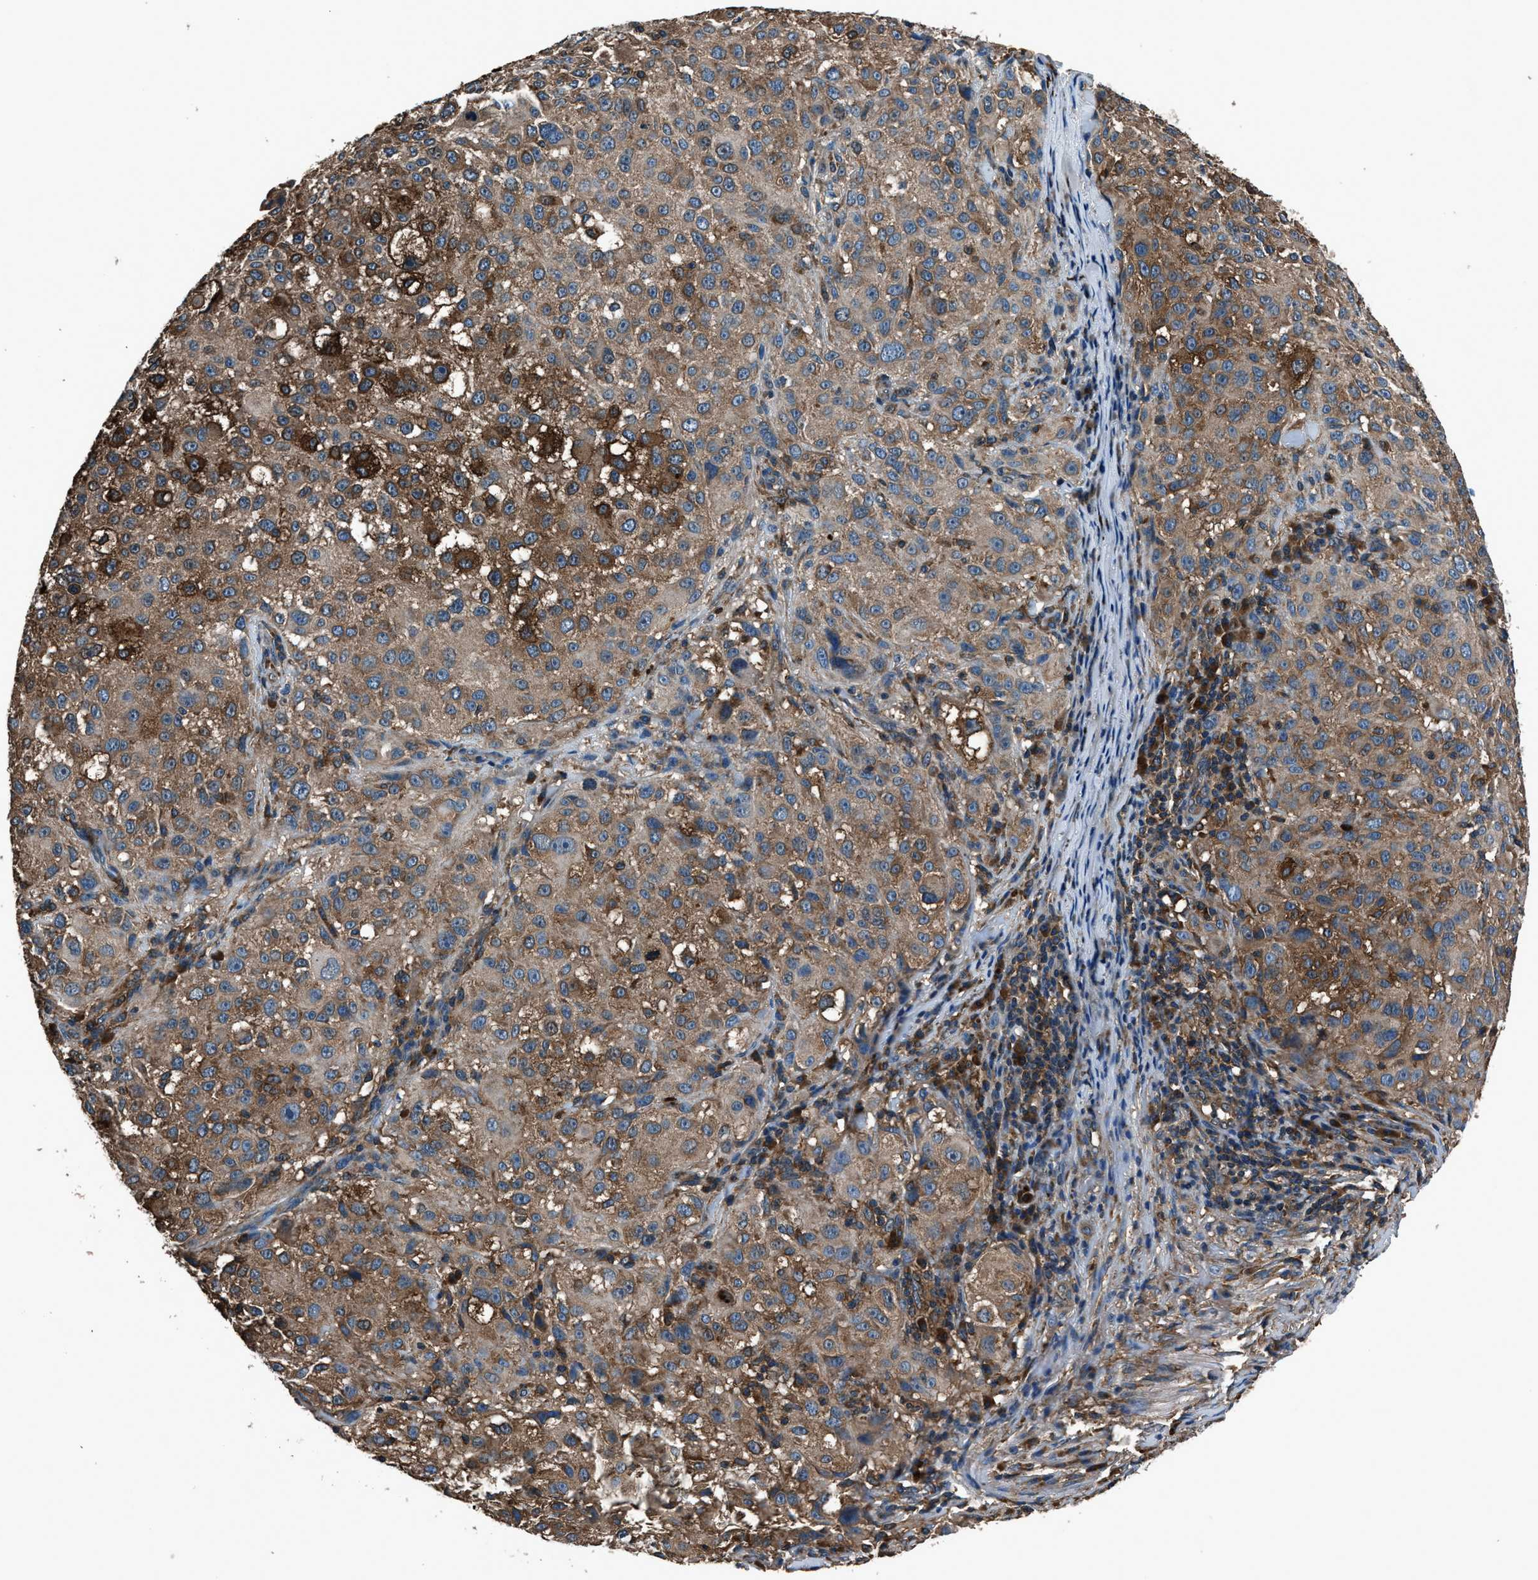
{"staining": {"intensity": "moderate", "quantity": ">75%", "location": "cytoplasmic/membranous"}, "tissue": "melanoma", "cell_type": "Tumor cells", "image_type": "cancer", "snomed": [{"axis": "morphology", "description": "Necrosis, NOS"}, {"axis": "morphology", "description": "Malignant melanoma, NOS"}, {"axis": "topography", "description": "Skin"}], "caption": "This is an image of immunohistochemistry staining of melanoma, which shows moderate staining in the cytoplasmic/membranous of tumor cells.", "gene": "ARFGAP2", "patient": {"sex": "female", "age": 87}}